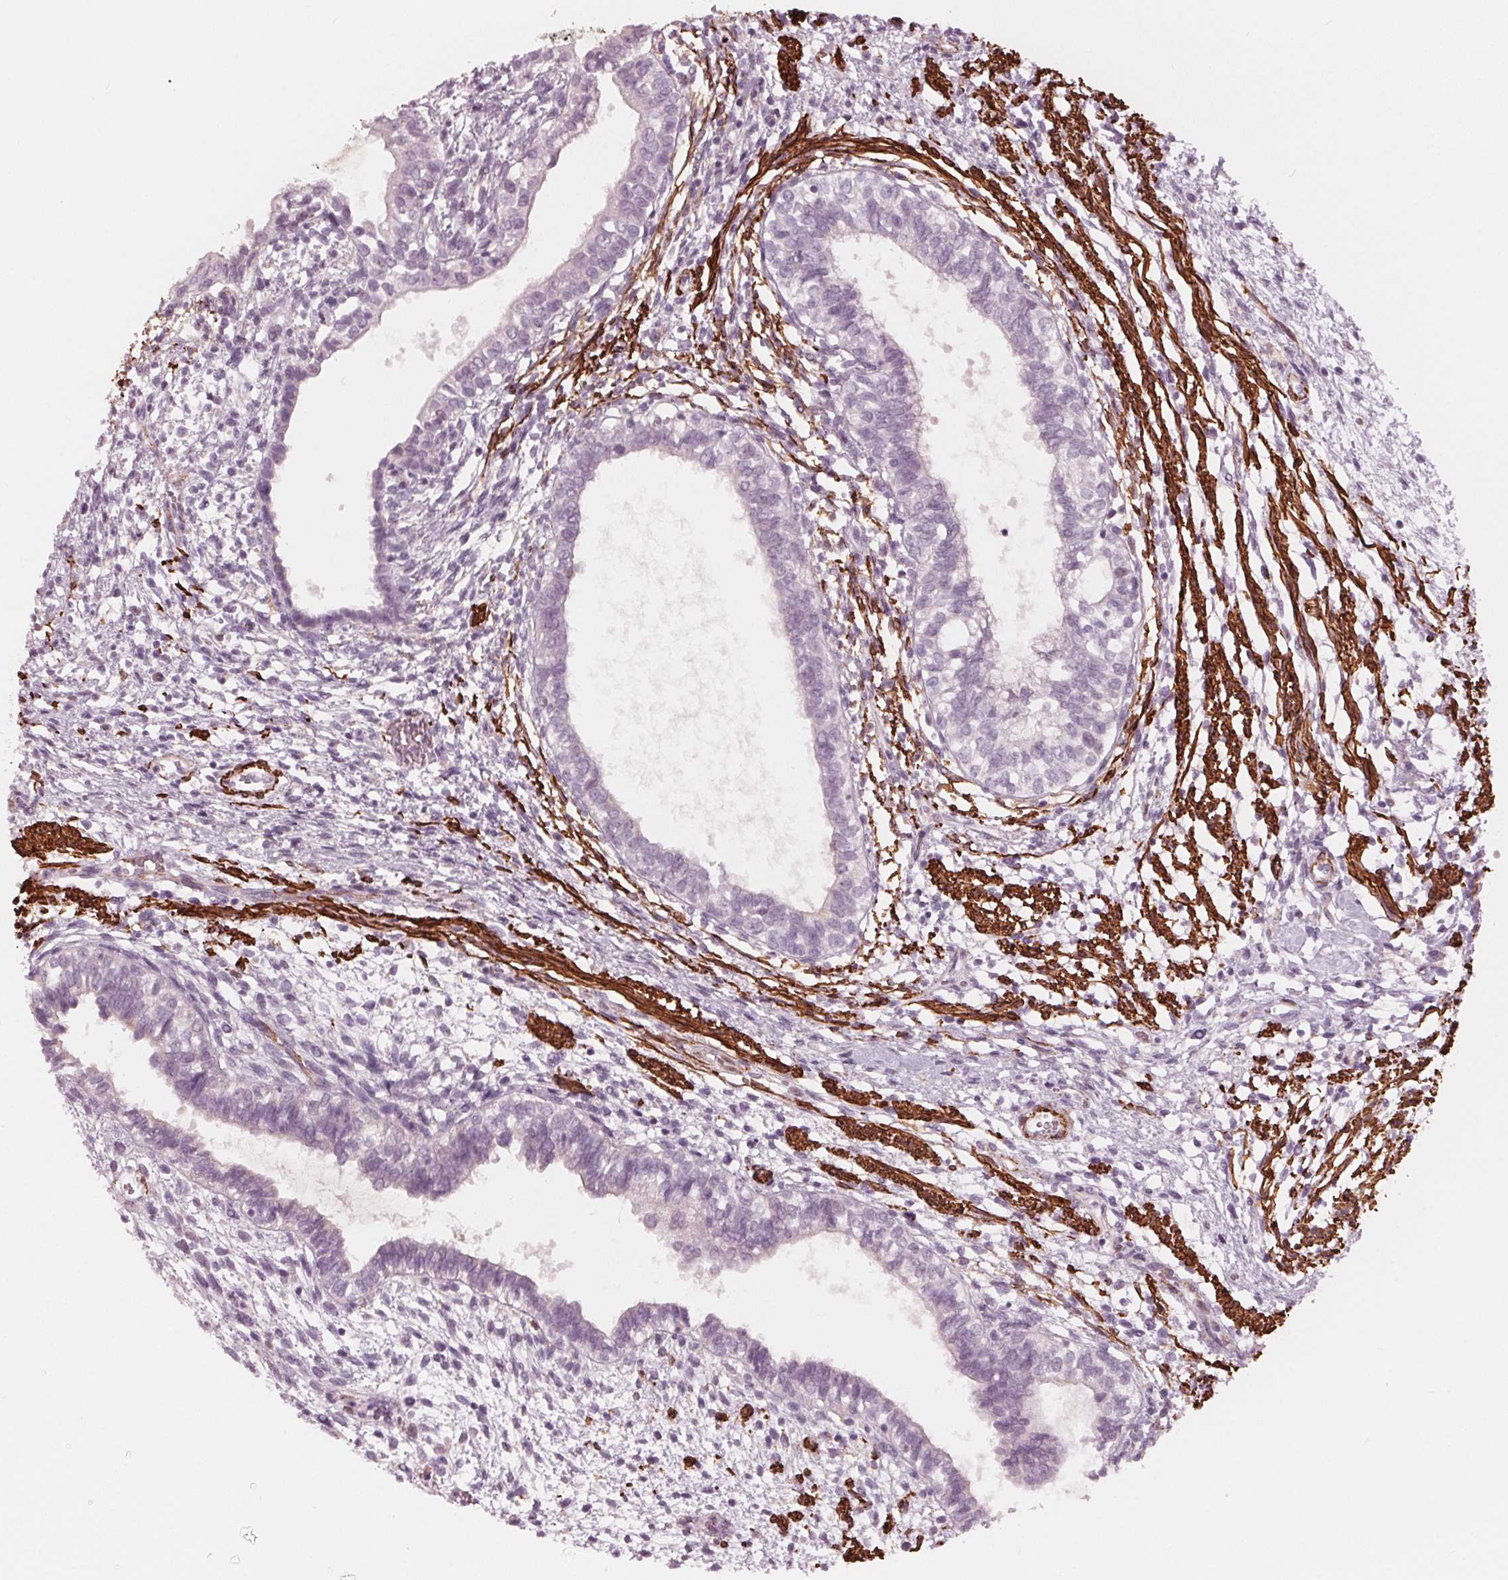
{"staining": {"intensity": "negative", "quantity": "none", "location": "none"}, "tissue": "testis cancer", "cell_type": "Tumor cells", "image_type": "cancer", "snomed": [{"axis": "morphology", "description": "Carcinoma, Embryonal, NOS"}, {"axis": "topography", "description": "Testis"}], "caption": "A micrograph of human testis cancer is negative for staining in tumor cells. (DAB immunohistochemistry (IHC) with hematoxylin counter stain).", "gene": "MIER3", "patient": {"sex": "male", "age": 37}}